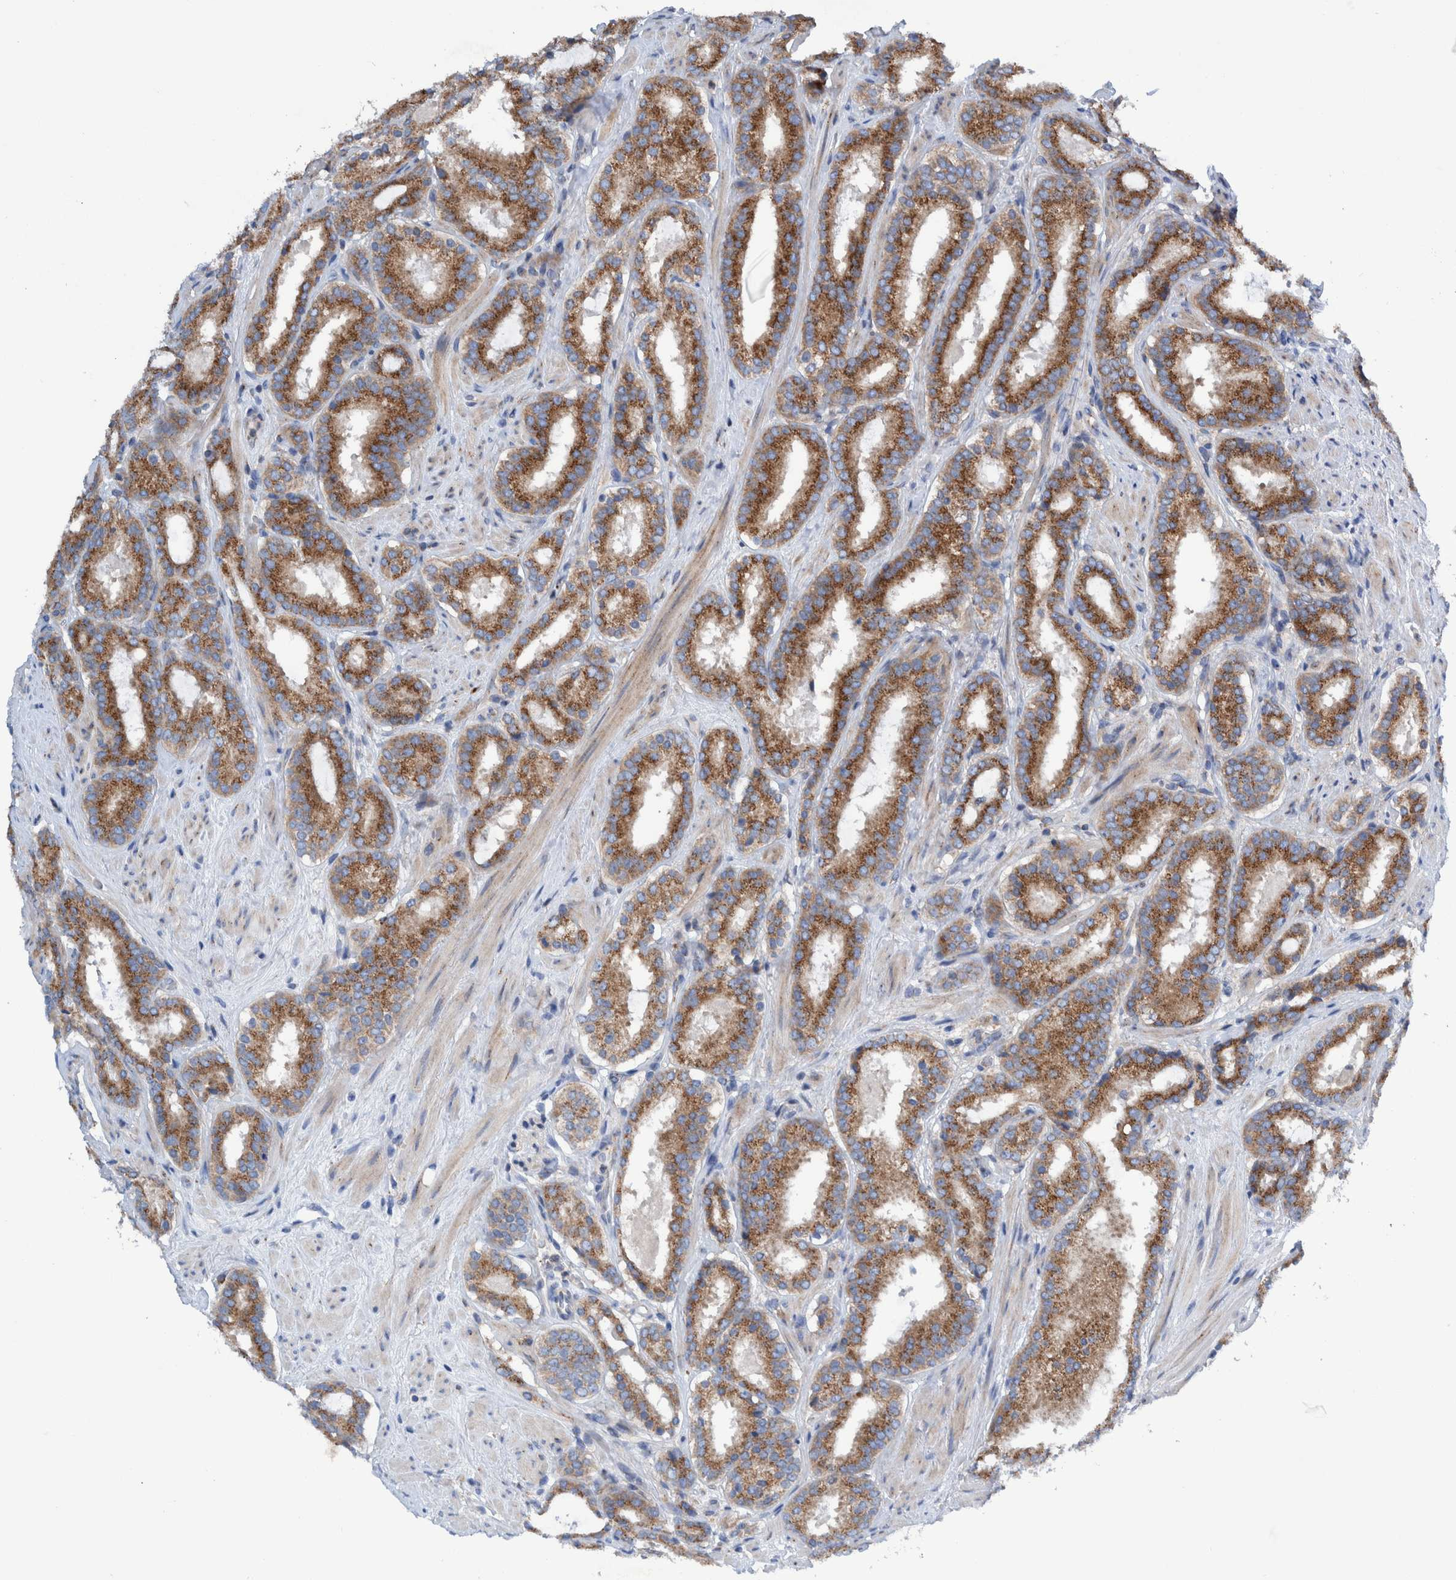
{"staining": {"intensity": "moderate", "quantity": ">75%", "location": "cytoplasmic/membranous"}, "tissue": "prostate cancer", "cell_type": "Tumor cells", "image_type": "cancer", "snomed": [{"axis": "morphology", "description": "Adenocarcinoma, Low grade"}, {"axis": "topography", "description": "Prostate"}], "caption": "Immunohistochemistry (IHC) image of neoplastic tissue: human low-grade adenocarcinoma (prostate) stained using immunohistochemistry reveals medium levels of moderate protein expression localized specifically in the cytoplasmic/membranous of tumor cells, appearing as a cytoplasmic/membranous brown color.", "gene": "TRIM58", "patient": {"sex": "male", "age": 69}}